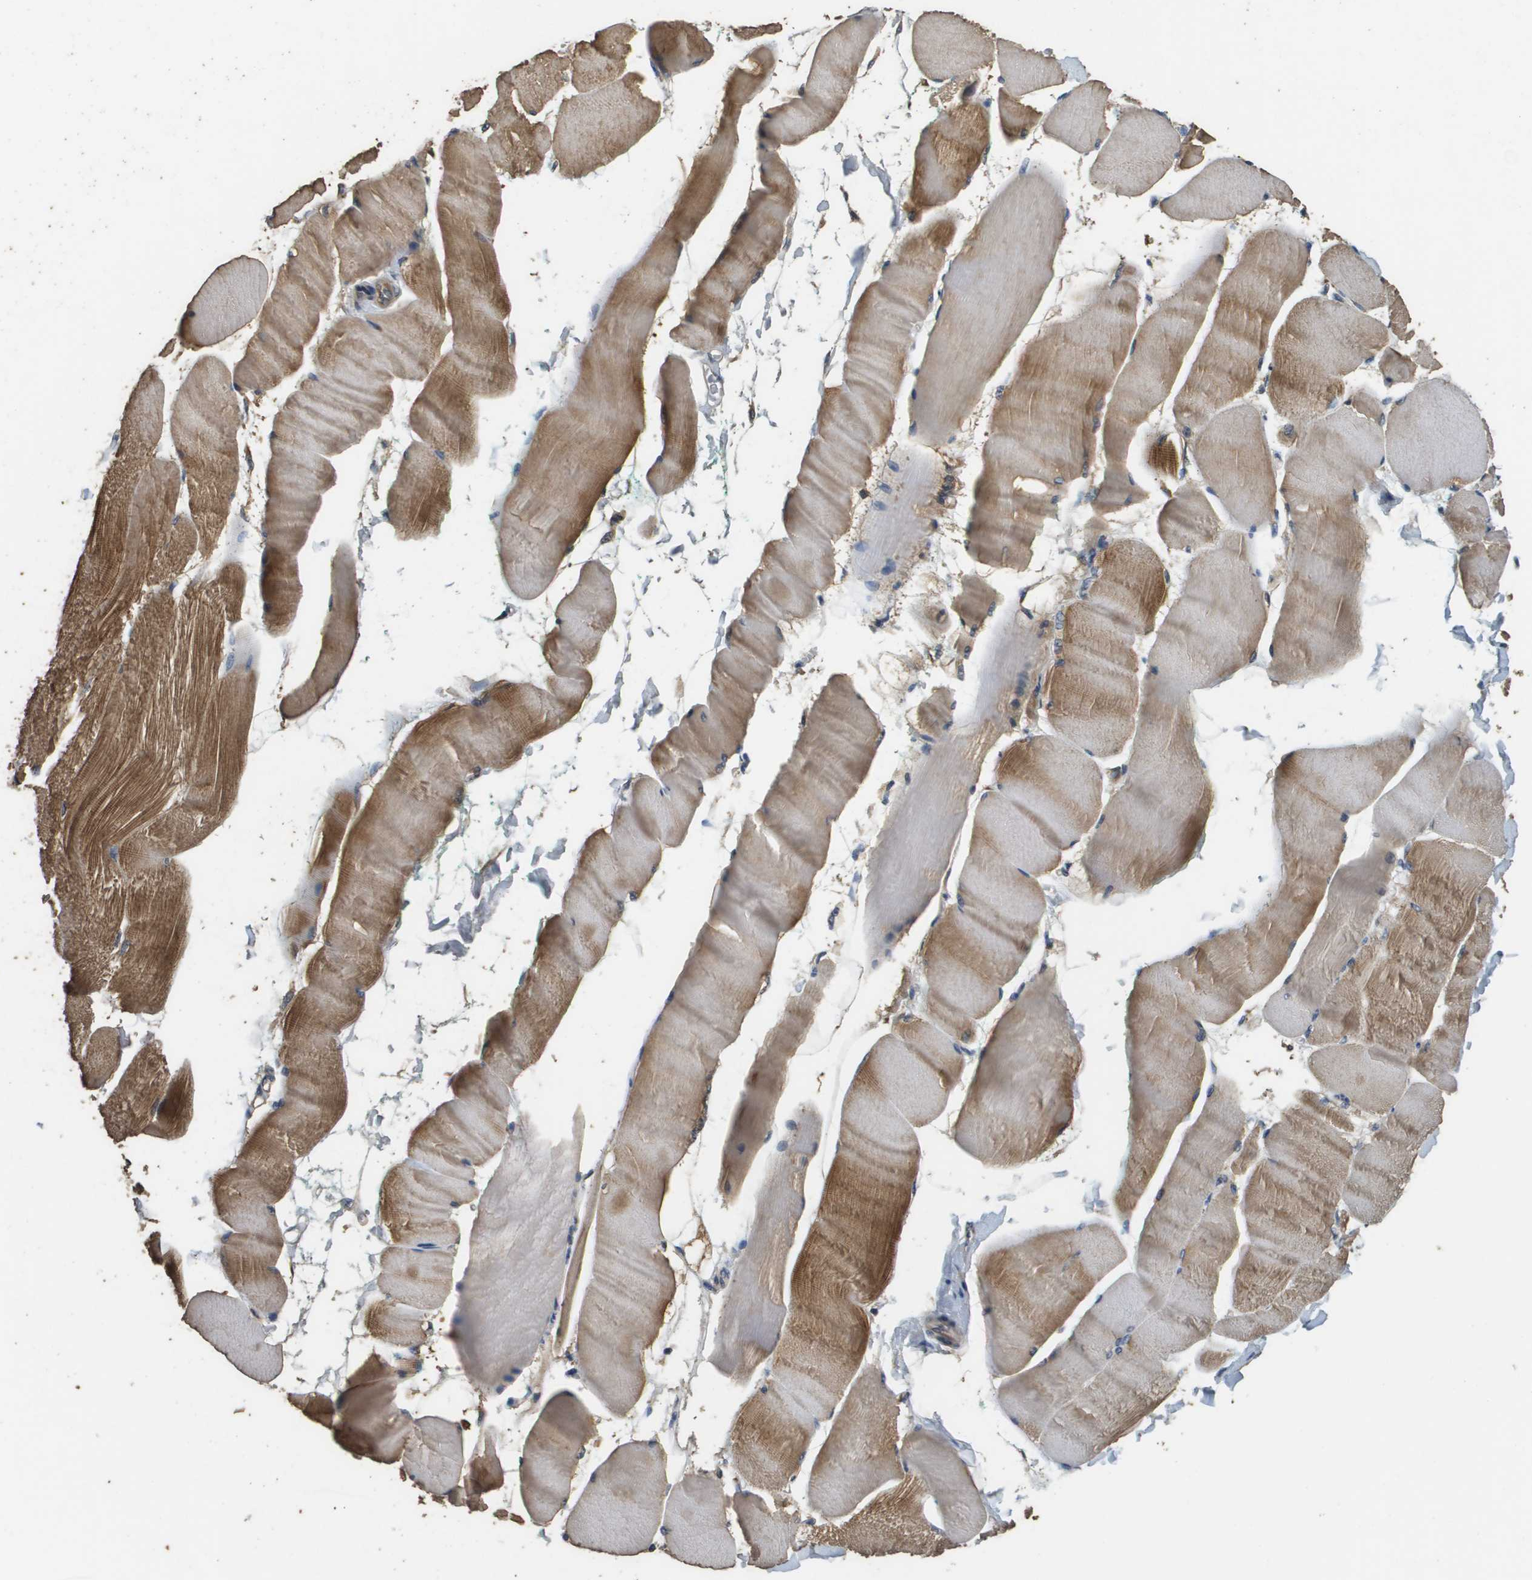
{"staining": {"intensity": "moderate", "quantity": ">75%", "location": "cytoplasmic/membranous"}, "tissue": "skeletal muscle", "cell_type": "Myocytes", "image_type": "normal", "snomed": [{"axis": "morphology", "description": "Normal tissue, NOS"}, {"axis": "morphology", "description": "Squamous cell carcinoma, NOS"}, {"axis": "topography", "description": "Skeletal muscle"}], "caption": "Immunohistochemical staining of benign human skeletal muscle exhibits moderate cytoplasmic/membranous protein expression in approximately >75% of myocytes.", "gene": "RAB6B", "patient": {"sex": "male", "age": 51}}